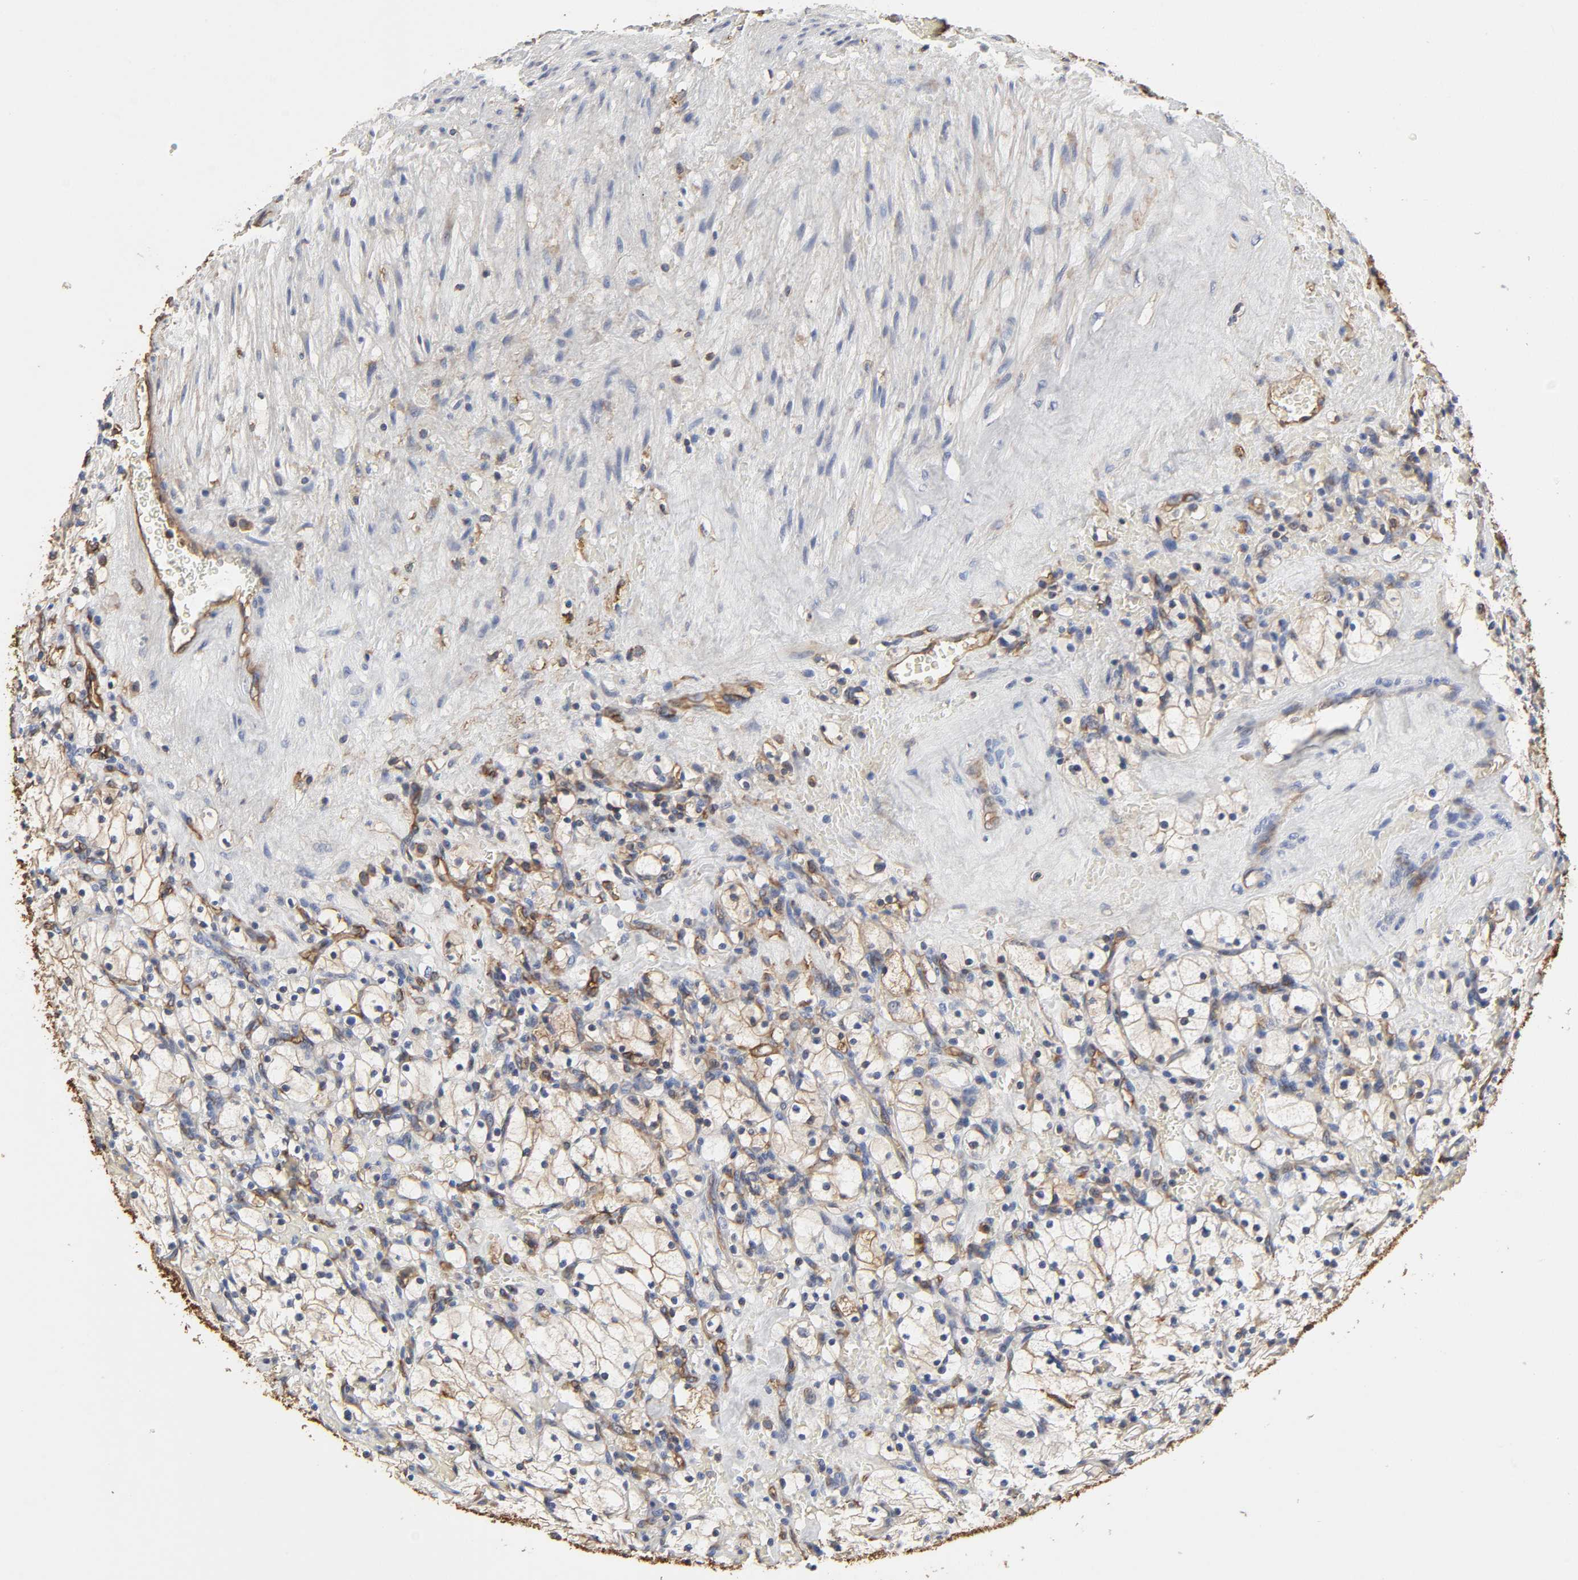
{"staining": {"intensity": "moderate", "quantity": "<25%", "location": "cytoplasmic/membranous"}, "tissue": "renal cancer", "cell_type": "Tumor cells", "image_type": "cancer", "snomed": [{"axis": "morphology", "description": "Adenocarcinoma, NOS"}, {"axis": "topography", "description": "Kidney"}], "caption": "Renal cancer stained with immunohistochemistry (IHC) demonstrates moderate cytoplasmic/membranous positivity in about <25% of tumor cells.", "gene": "ANXA2", "patient": {"sex": "female", "age": 83}}